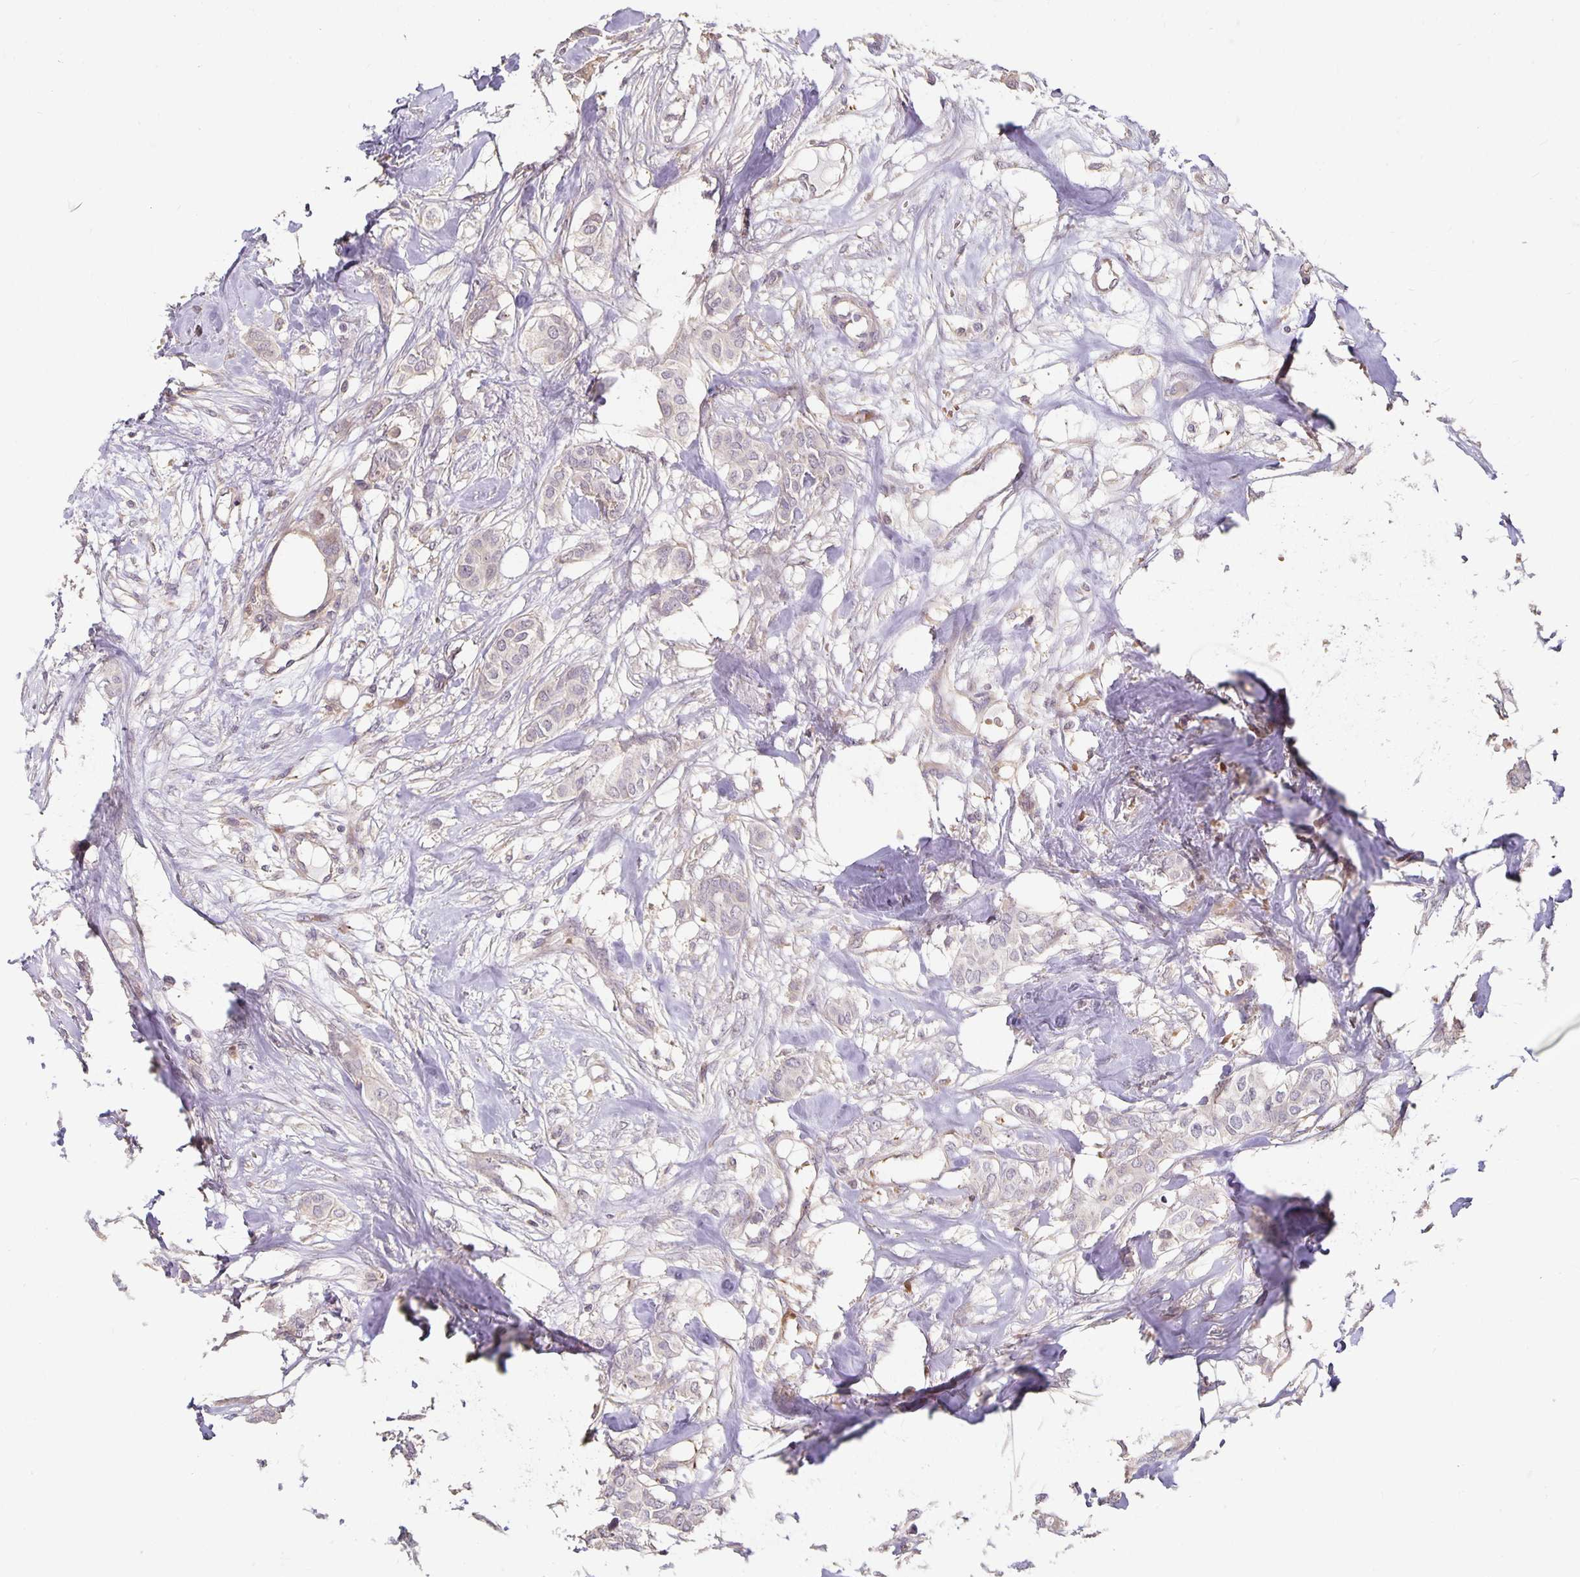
{"staining": {"intensity": "negative", "quantity": "none", "location": "none"}, "tissue": "breast cancer", "cell_type": "Tumor cells", "image_type": "cancer", "snomed": [{"axis": "morphology", "description": "Duct carcinoma"}, {"axis": "topography", "description": "Breast"}], "caption": "There is no significant expression in tumor cells of breast intraductal carcinoma.", "gene": "CST6", "patient": {"sex": "female", "age": 62}}